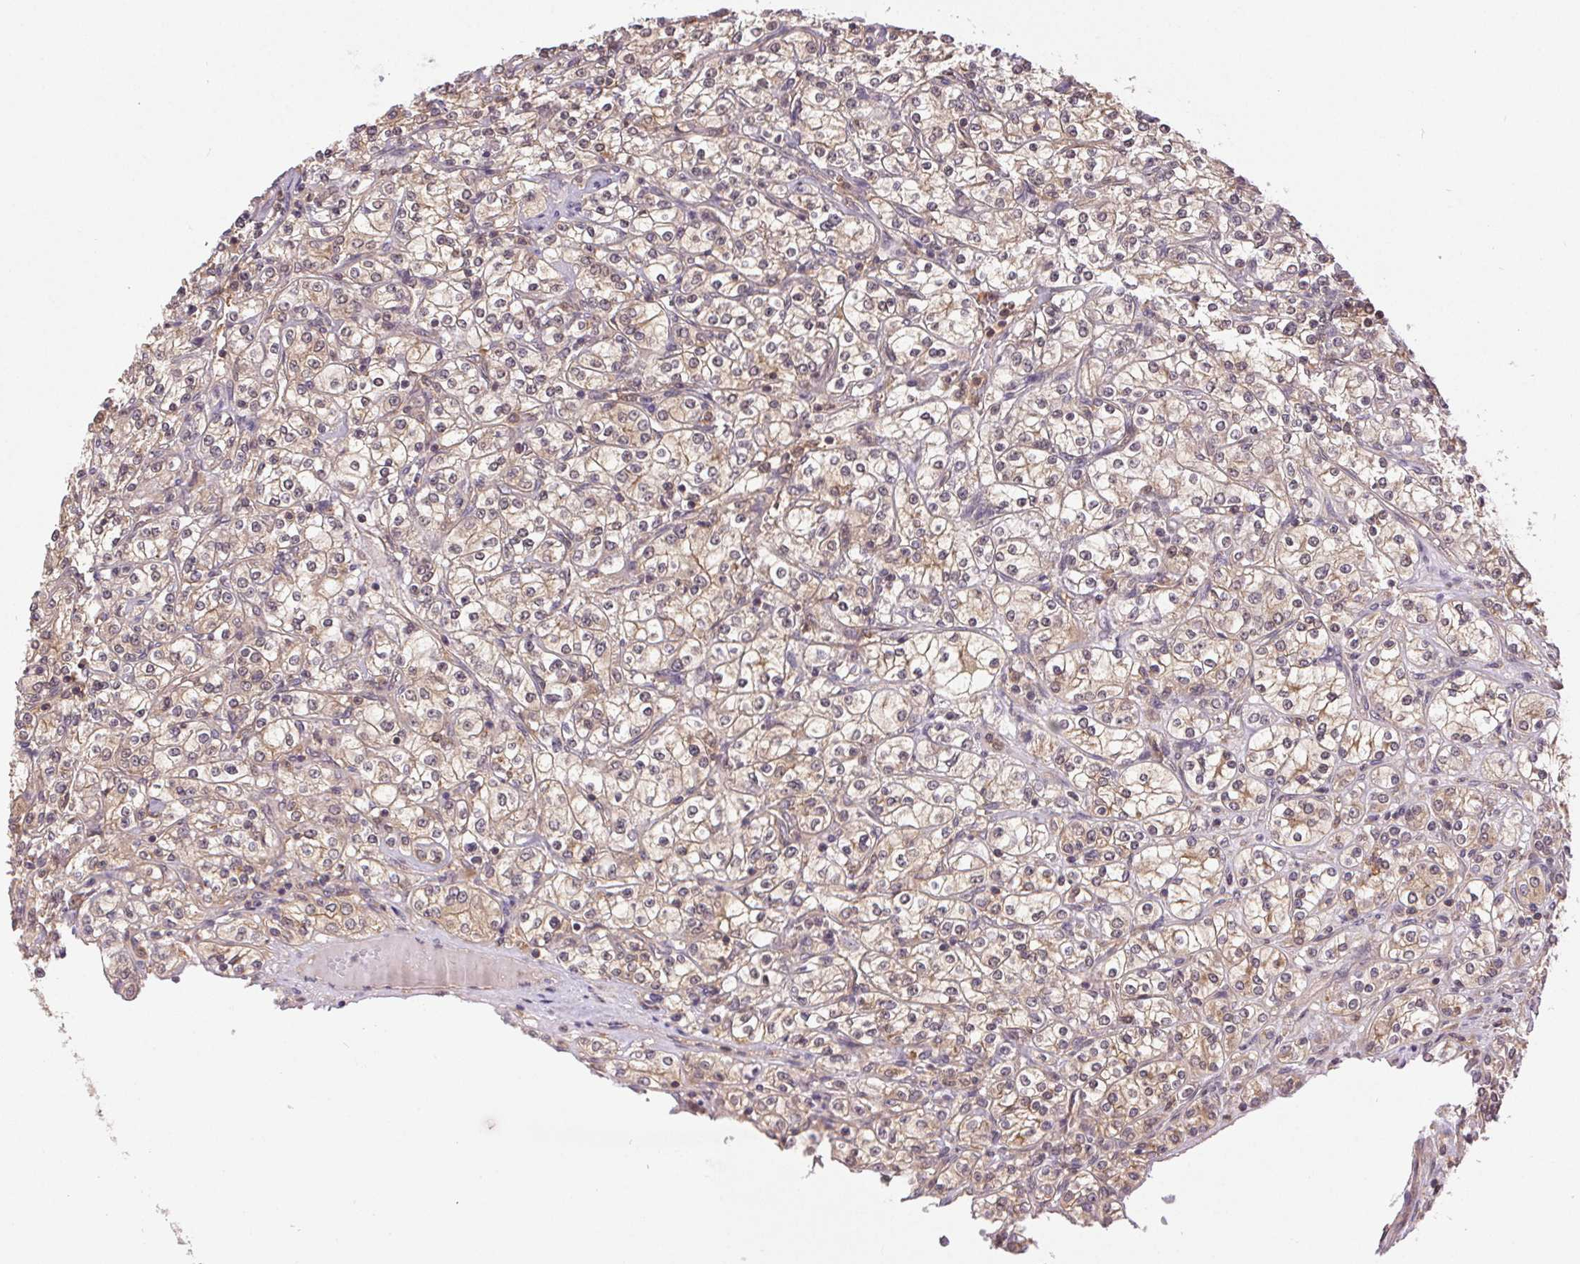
{"staining": {"intensity": "weak", "quantity": ">75%", "location": "cytoplasmic/membranous"}, "tissue": "renal cancer", "cell_type": "Tumor cells", "image_type": "cancer", "snomed": [{"axis": "morphology", "description": "Adenocarcinoma, NOS"}, {"axis": "topography", "description": "Kidney"}], "caption": "Tumor cells demonstrate weak cytoplasmic/membranous positivity in approximately >75% of cells in renal cancer (adenocarcinoma). (IHC, brightfield microscopy, high magnification).", "gene": "GDI2", "patient": {"sex": "male", "age": 77}}